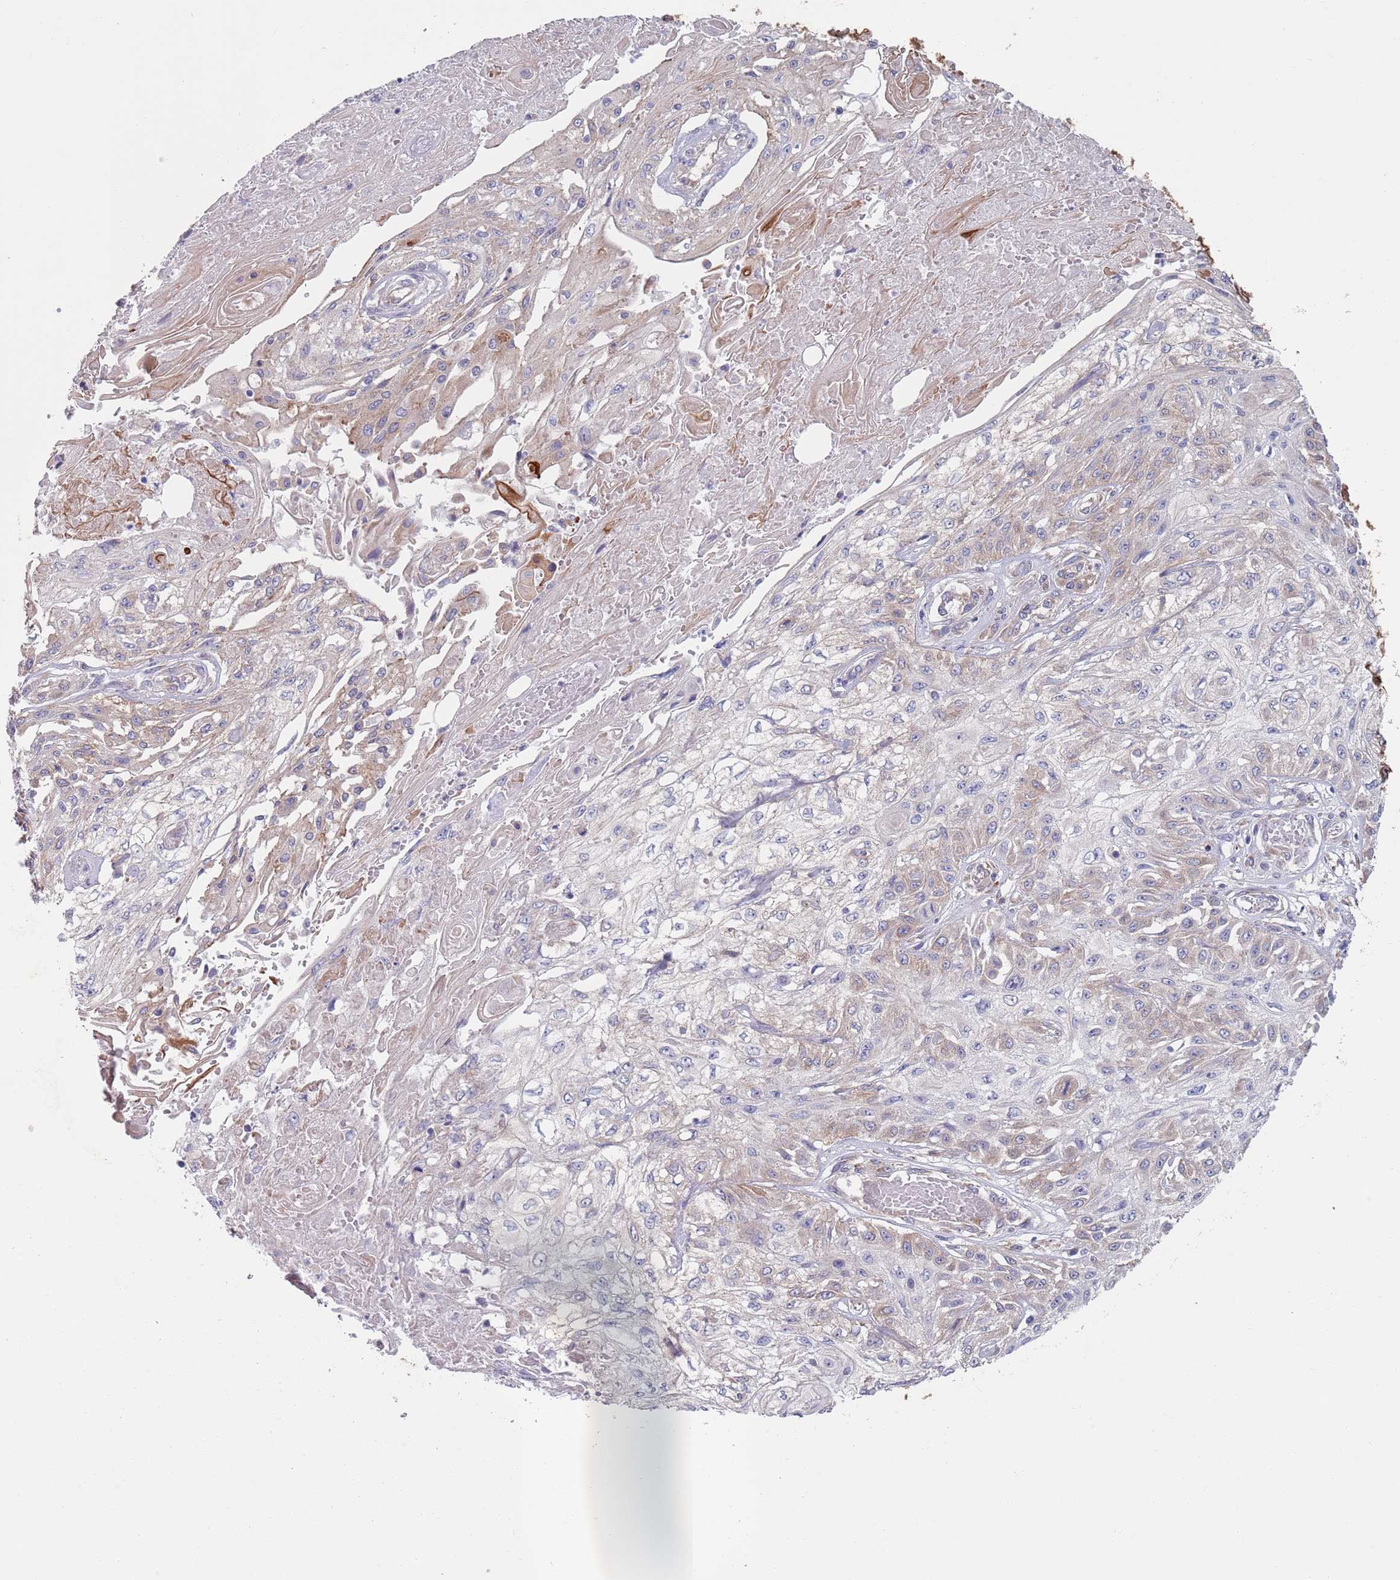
{"staining": {"intensity": "negative", "quantity": "none", "location": "none"}, "tissue": "skin cancer", "cell_type": "Tumor cells", "image_type": "cancer", "snomed": [{"axis": "morphology", "description": "Squamous cell carcinoma, NOS"}, {"axis": "morphology", "description": "Squamous cell carcinoma, metastatic, NOS"}, {"axis": "topography", "description": "Skin"}, {"axis": "topography", "description": "Lymph node"}], "caption": "A micrograph of human squamous cell carcinoma (skin) is negative for staining in tumor cells.", "gene": "APPL2", "patient": {"sex": "male", "age": 75}}